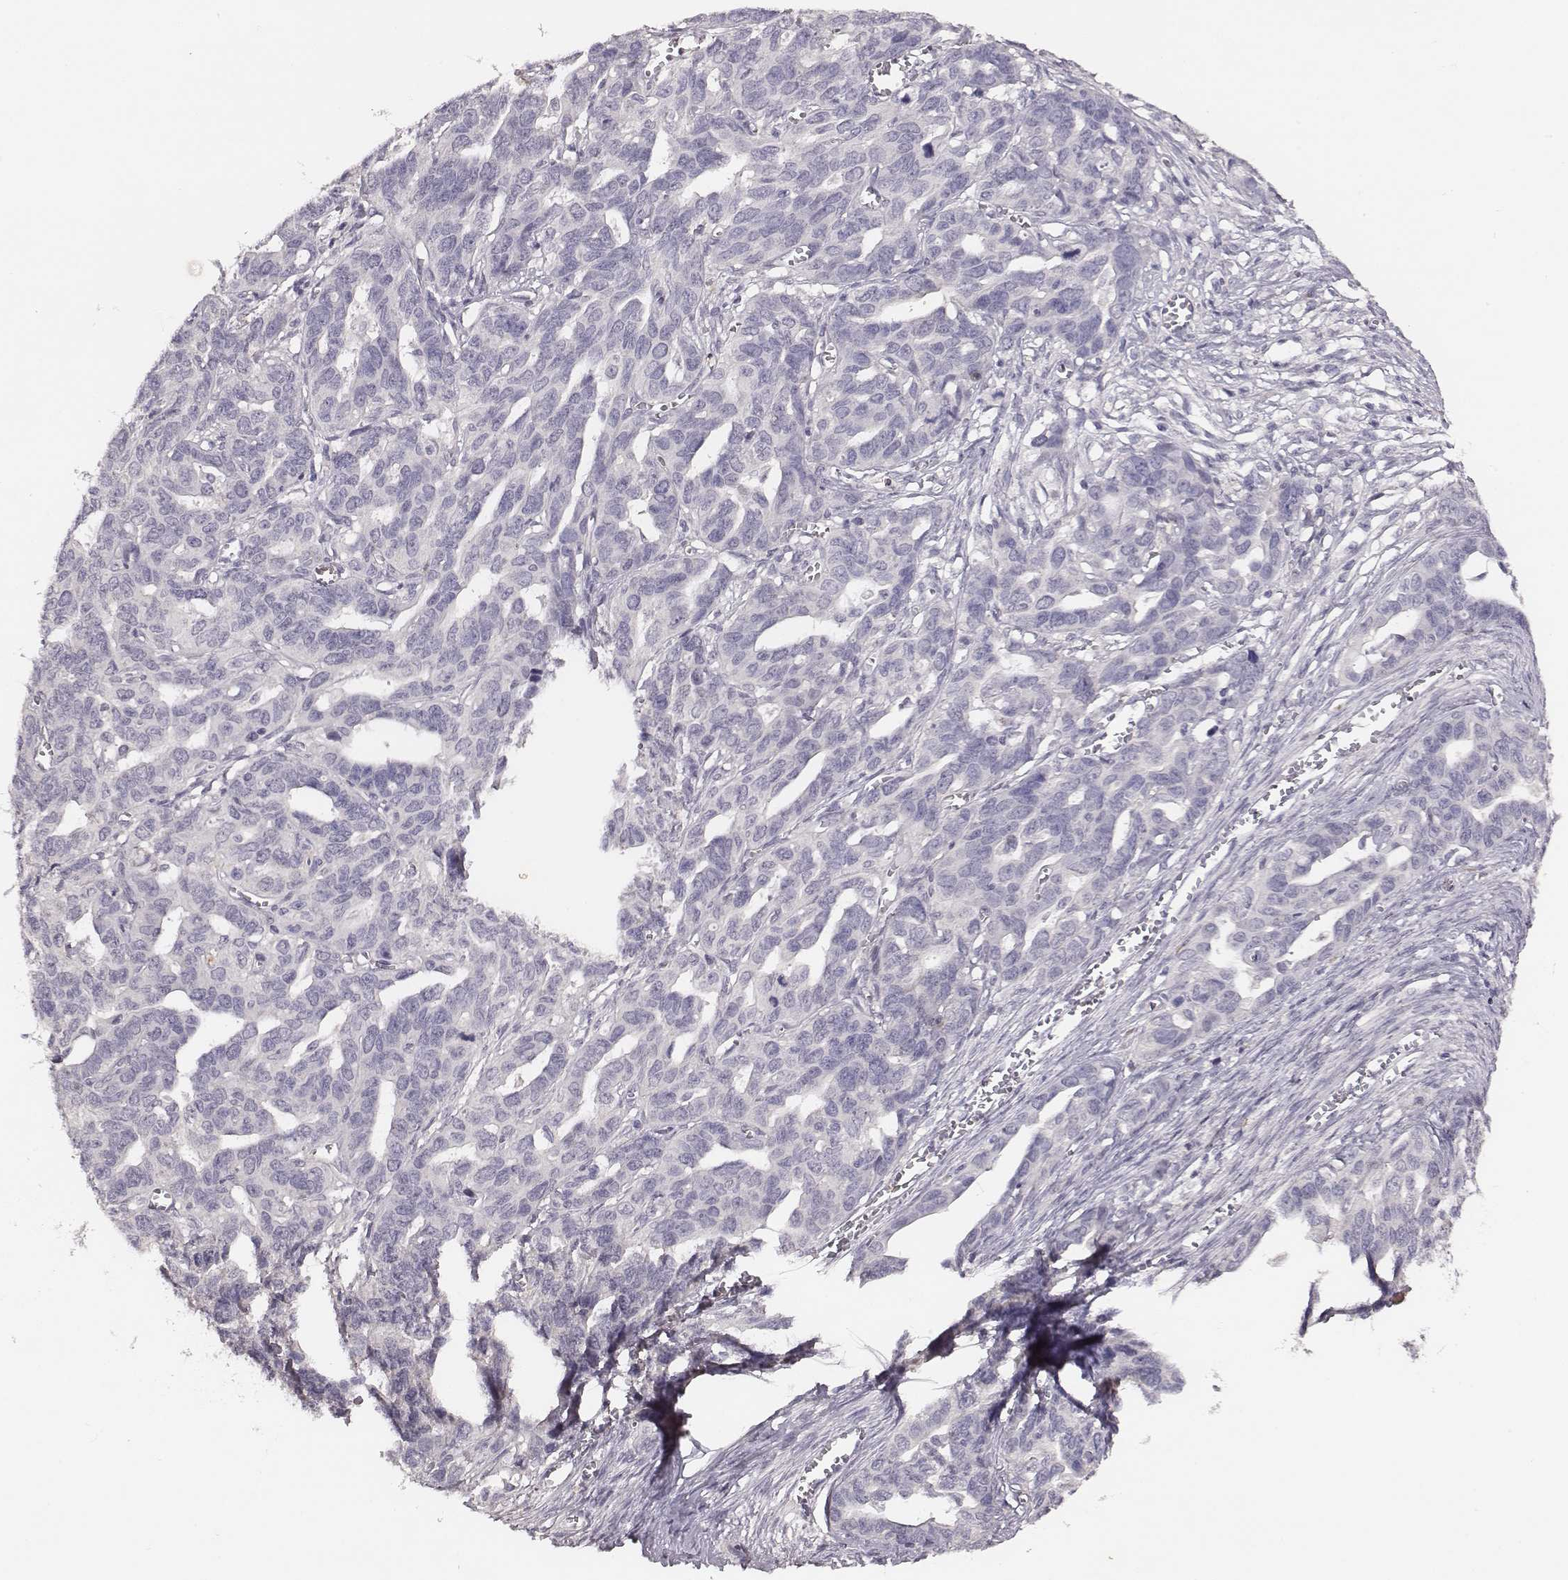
{"staining": {"intensity": "negative", "quantity": "none", "location": "none"}, "tissue": "ovarian cancer", "cell_type": "Tumor cells", "image_type": "cancer", "snomed": [{"axis": "morphology", "description": "Cystadenocarcinoma, serous, NOS"}, {"axis": "topography", "description": "Ovary"}], "caption": "Histopathology image shows no significant protein staining in tumor cells of ovarian cancer.", "gene": "SLC22A6", "patient": {"sex": "female", "age": 69}}